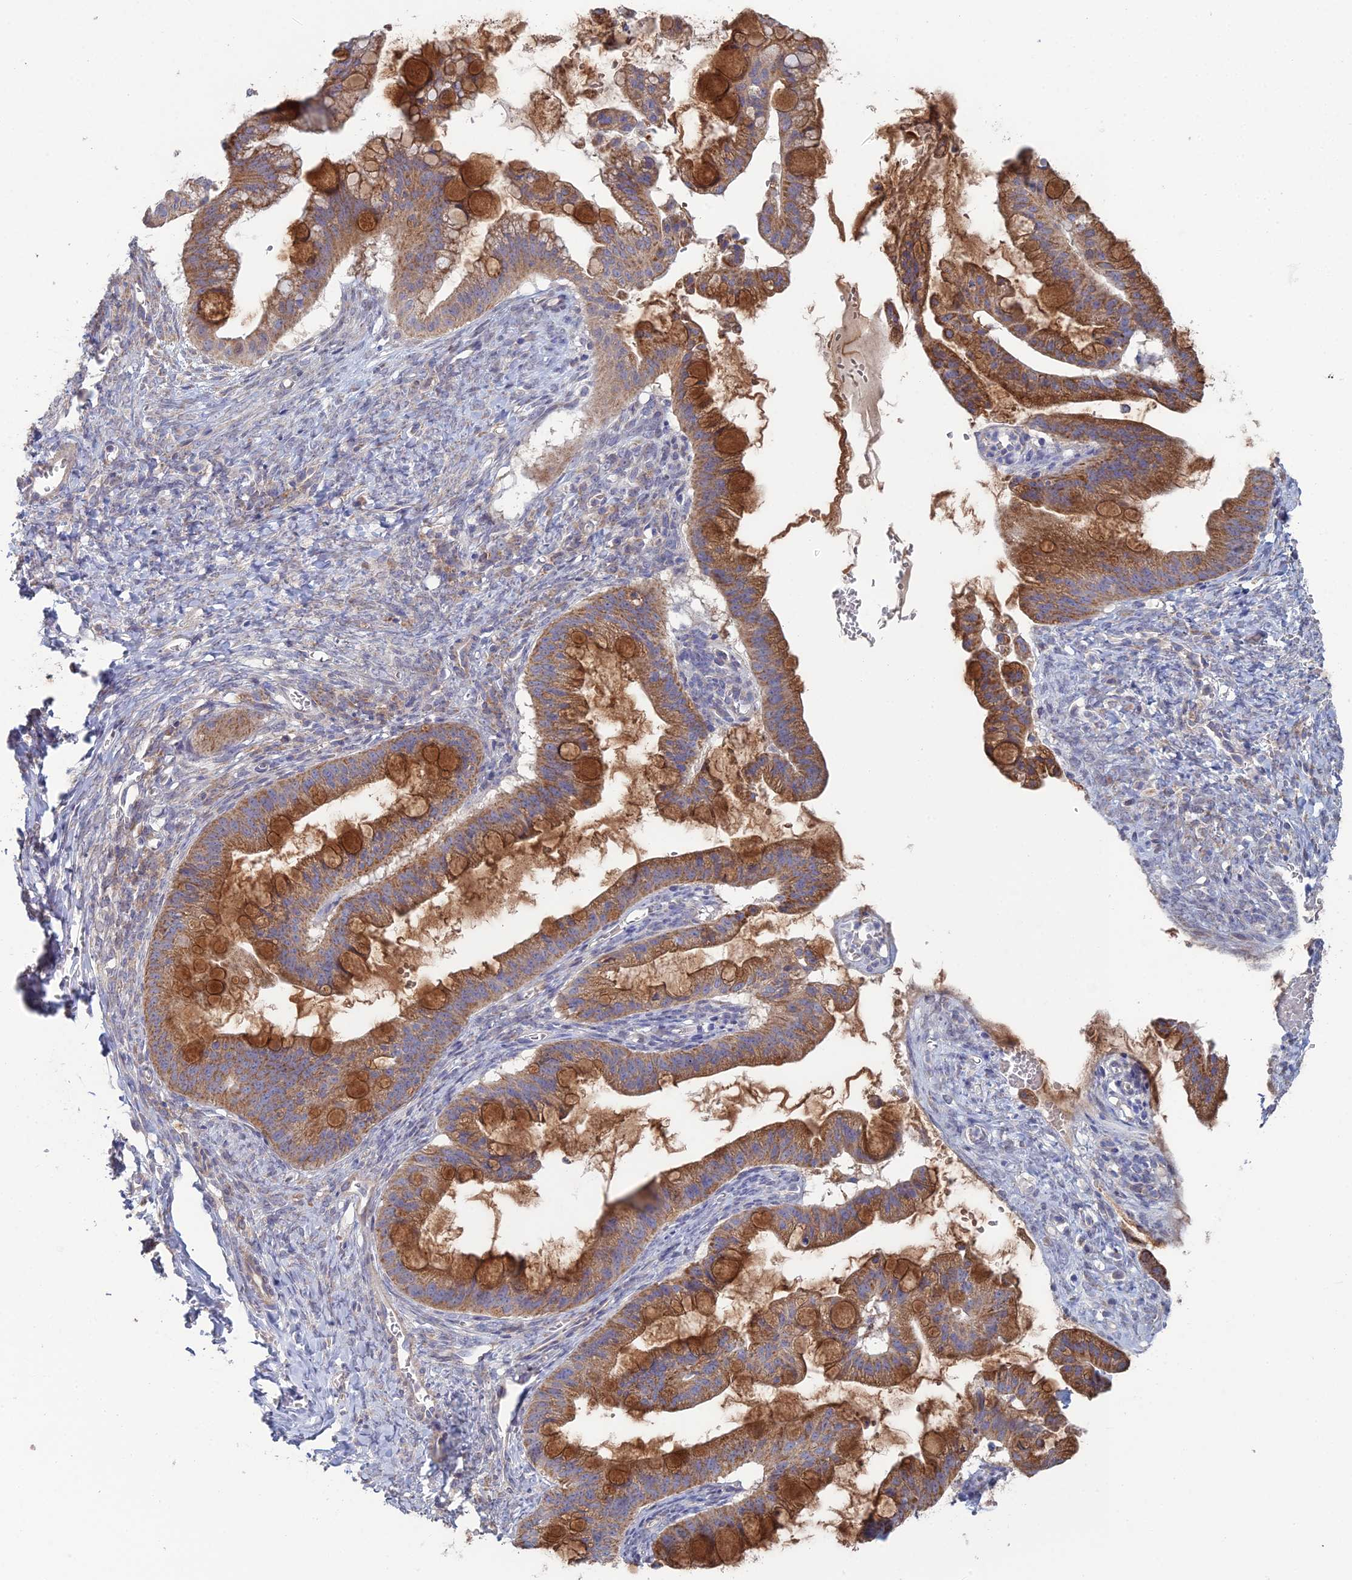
{"staining": {"intensity": "strong", "quantity": ">75%", "location": "cytoplasmic/membranous"}, "tissue": "ovarian cancer", "cell_type": "Tumor cells", "image_type": "cancer", "snomed": [{"axis": "morphology", "description": "Cystadenocarcinoma, mucinous, NOS"}, {"axis": "topography", "description": "Ovary"}], "caption": "Ovarian cancer stained with IHC exhibits strong cytoplasmic/membranous expression in approximately >75% of tumor cells. (DAB = brown stain, brightfield microscopy at high magnification).", "gene": "ARL16", "patient": {"sex": "female", "age": 73}}